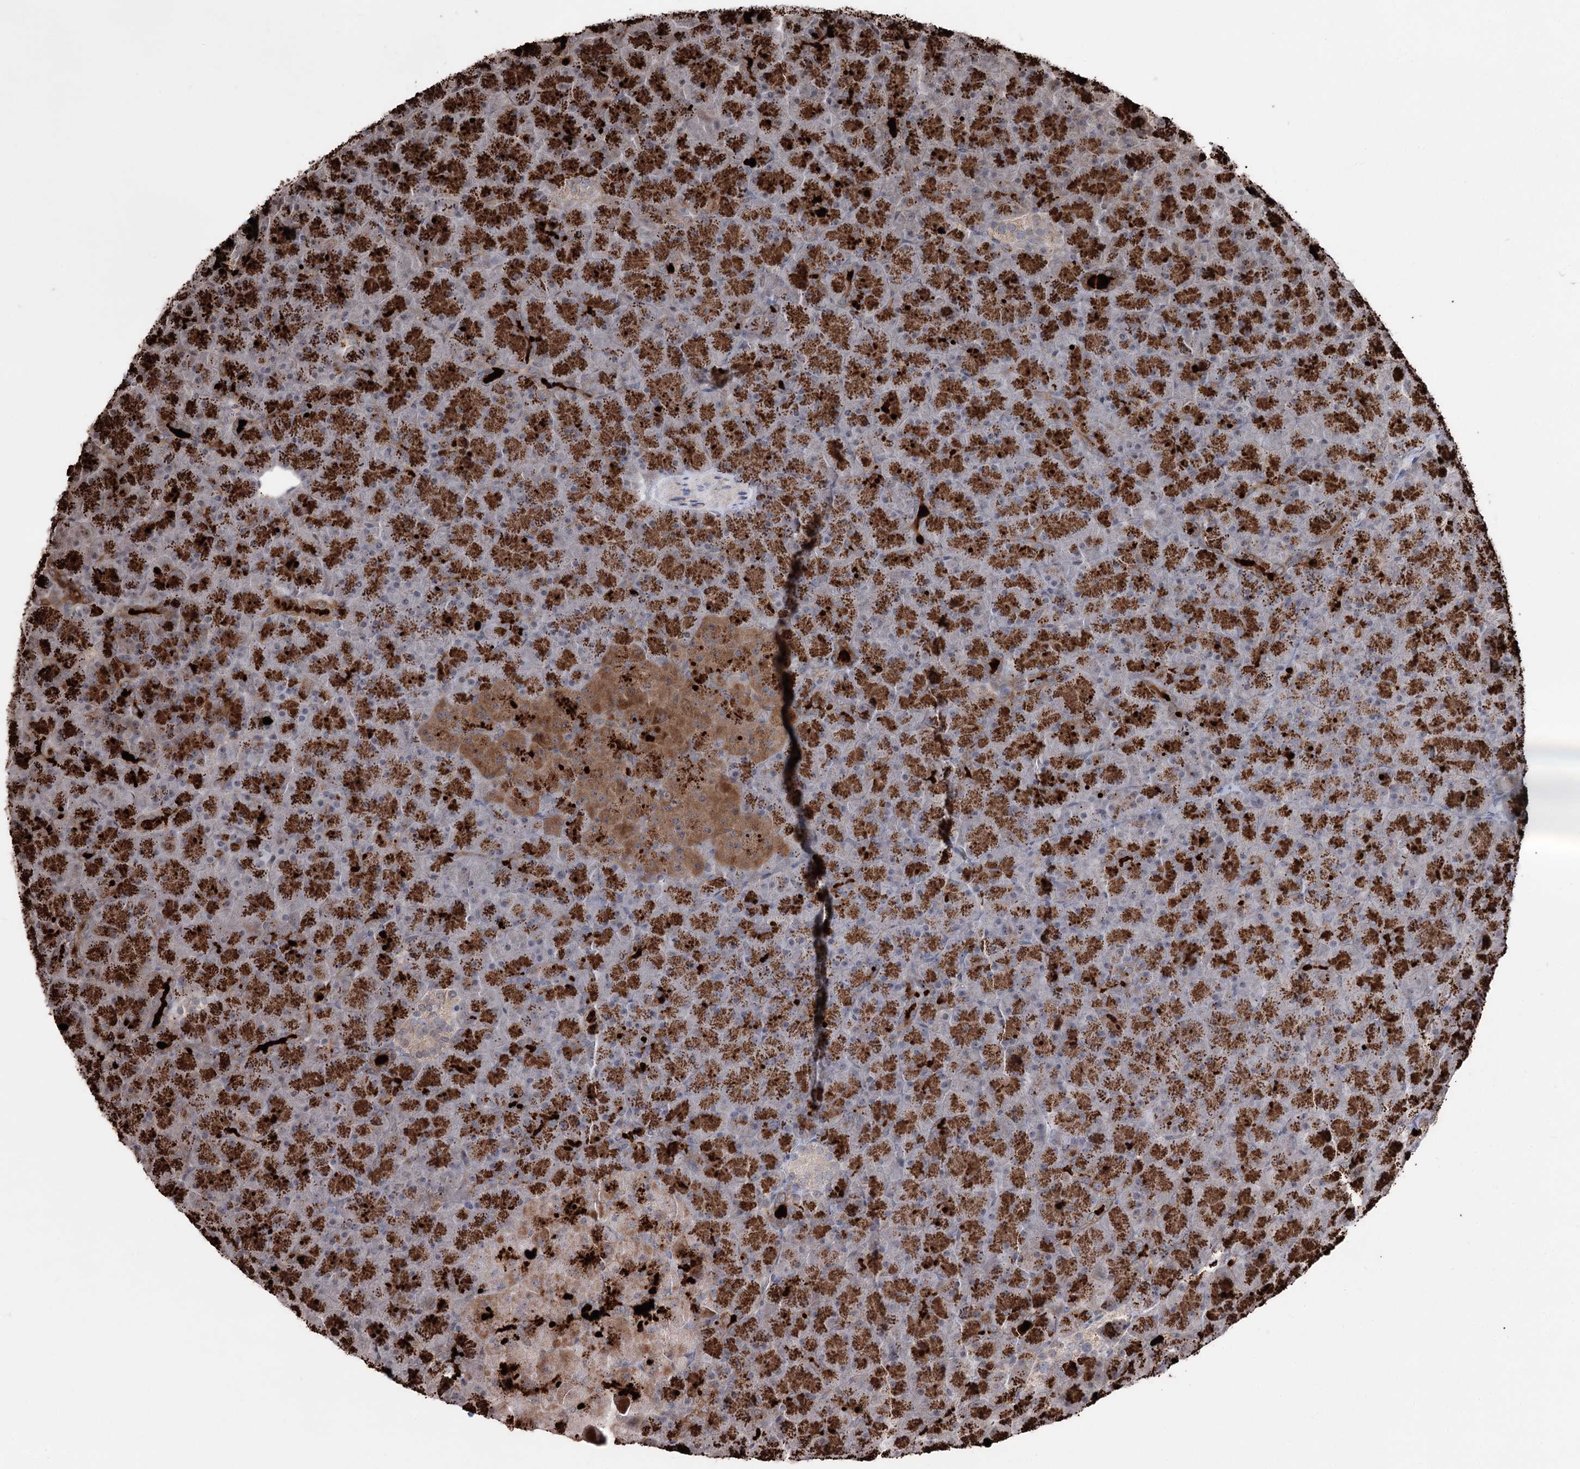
{"staining": {"intensity": "strong", "quantity": ">75%", "location": "cytoplasmic/membranous"}, "tissue": "pancreas", "cell_type": "Exocrine glandular cells", "image_type": "normal", "snomed": [{"axis": "morphology", "description": "Normal tissue, NOS"}, {"axis": "topography", "description": "Pancreas"}], "caption": "Protein expression analysis of unremarkable pancreas exhibits strong cytoplasmic/membranous staining in about >75% of exocrine glandular cells. (Stains: DAB in brown, nuclei in blue, Microscopy: brightfield microscopy at high magnification).", "gene": "CPNE8", "patient": {"sex": "male", "age": 36}}